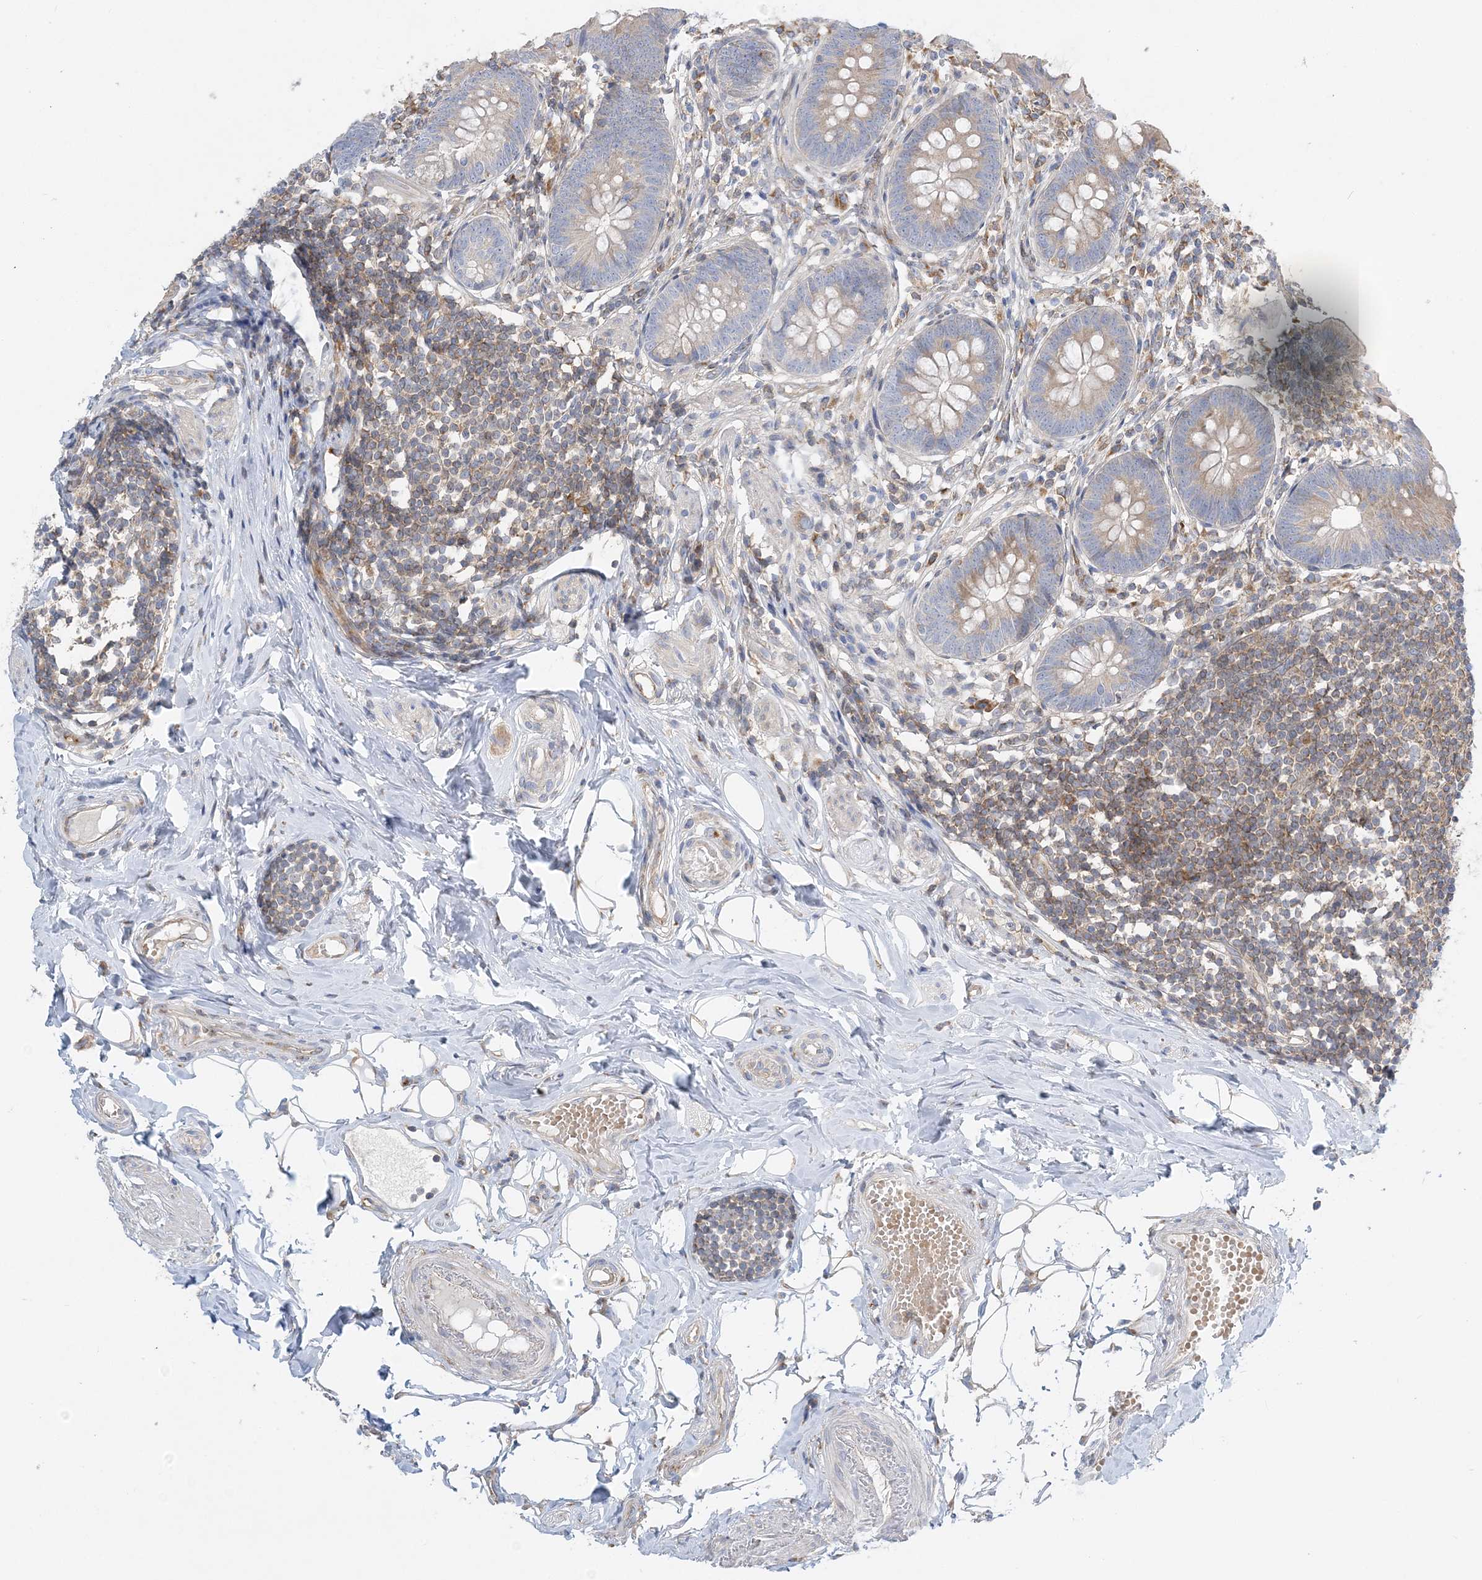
{"staining": {"intensity": "weak", "quantity": "25%-75%", "location": "cytoplasmic/membranous"}, "tissue": "appendix", "cell_type": "Glandular cells", "image_type": "normal", "snomed": [{"axis": "morphology", "description": "Normal tissue, NOS"}, {"axis": "topography", "description": "Appendix"}], "caption": "Glandular cells reveal low levels of weak cytoplasmic/membranous positivity in approximately 25%-75% of cells in benign human appendix.", "gene": "FAM114A2", "patient": {"sex": "female", "age": 62}}